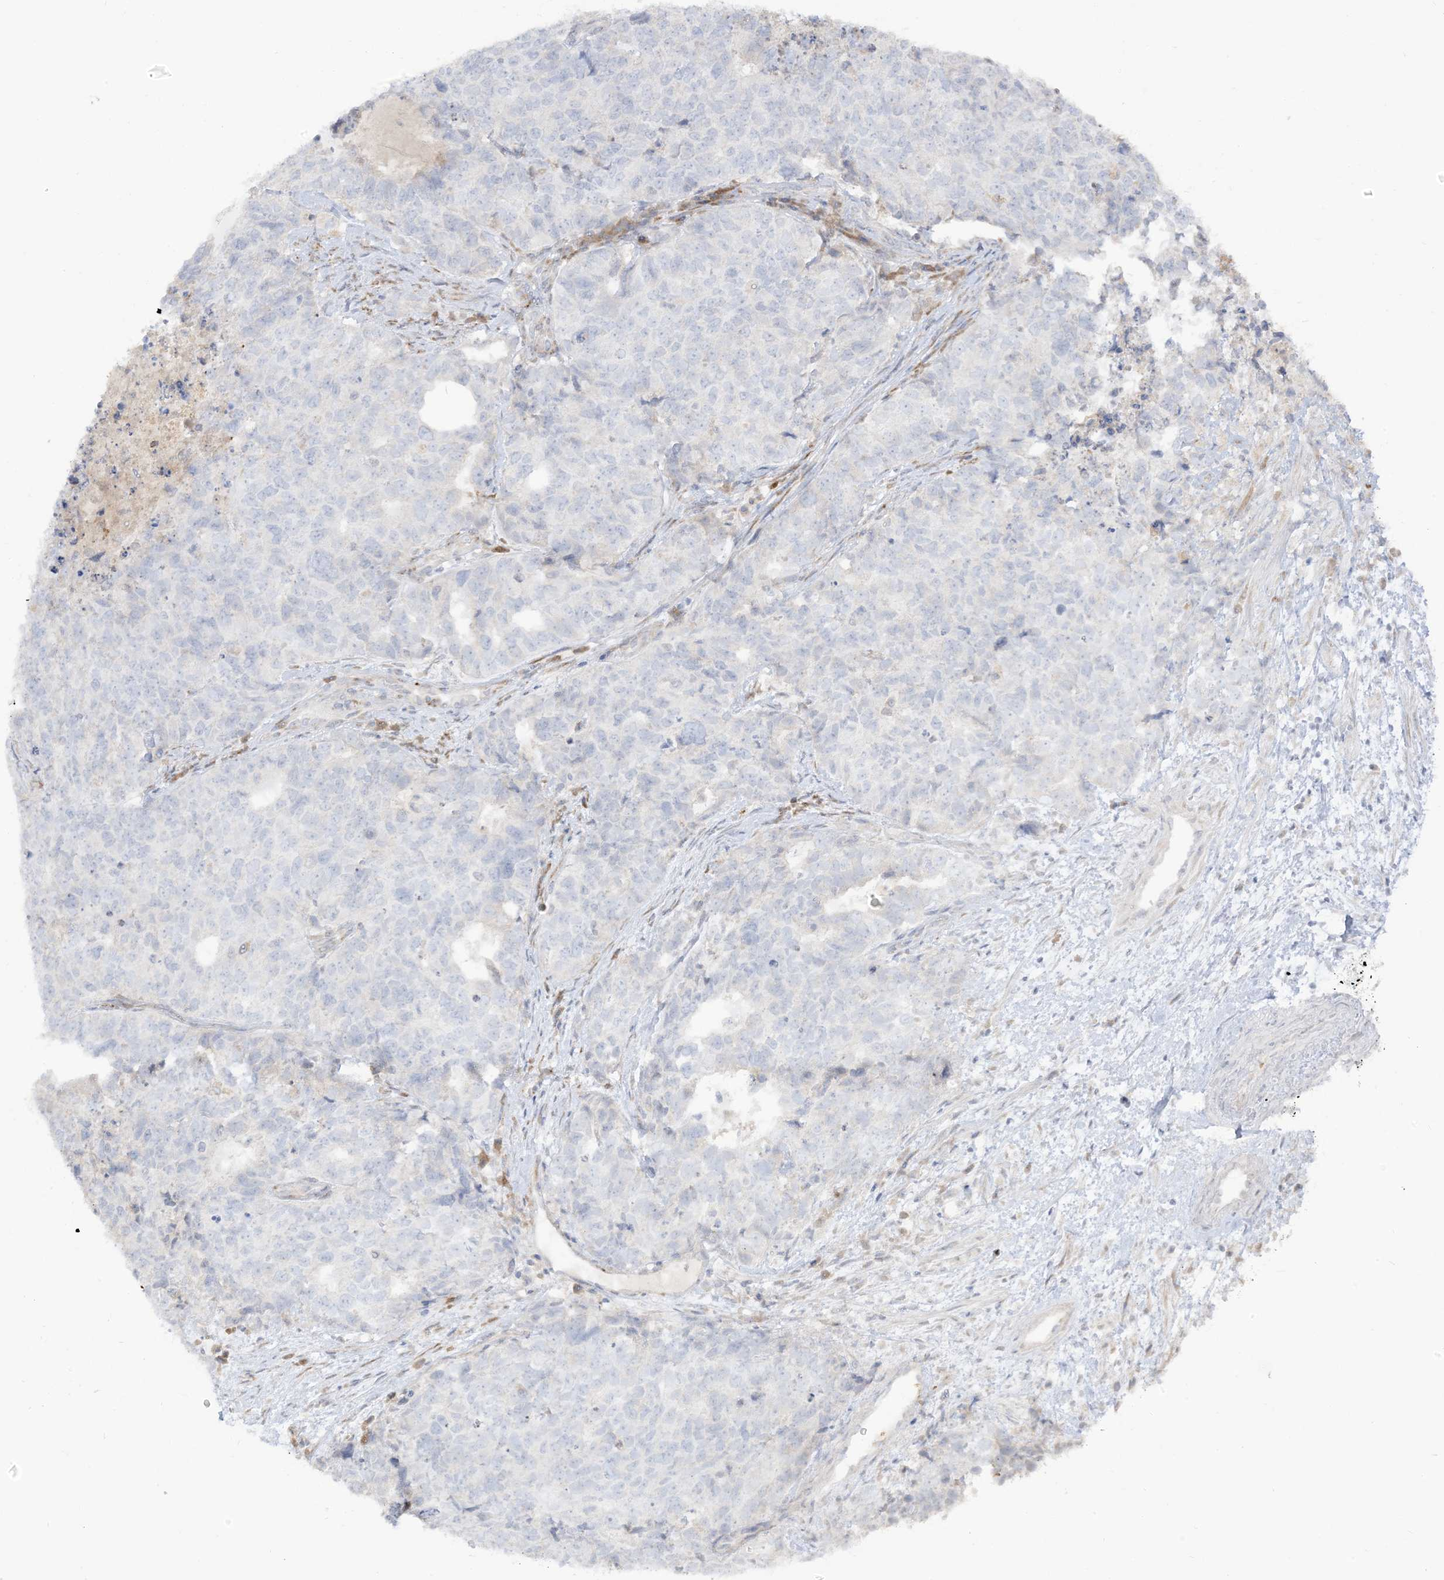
{"staining": {"intensity": "negative", "quantity": "none", "location": "none"}, "tissue": "cervical cancer", "cell_type": "Tumor cells", "image_type": "cancer", "snomed": [{"axis": "morphology", "description": "Squamous cell carcinoma, NOS"}, {"axis": "topography", "description": "Cervix"}], "caption": "DAB immunohistochemical staining of squamous cell carcinoma (cervical) shows no significant expression in tumor cells.", "gene": "LOXL3", "patient": {"sex": "female", "age": 63}}